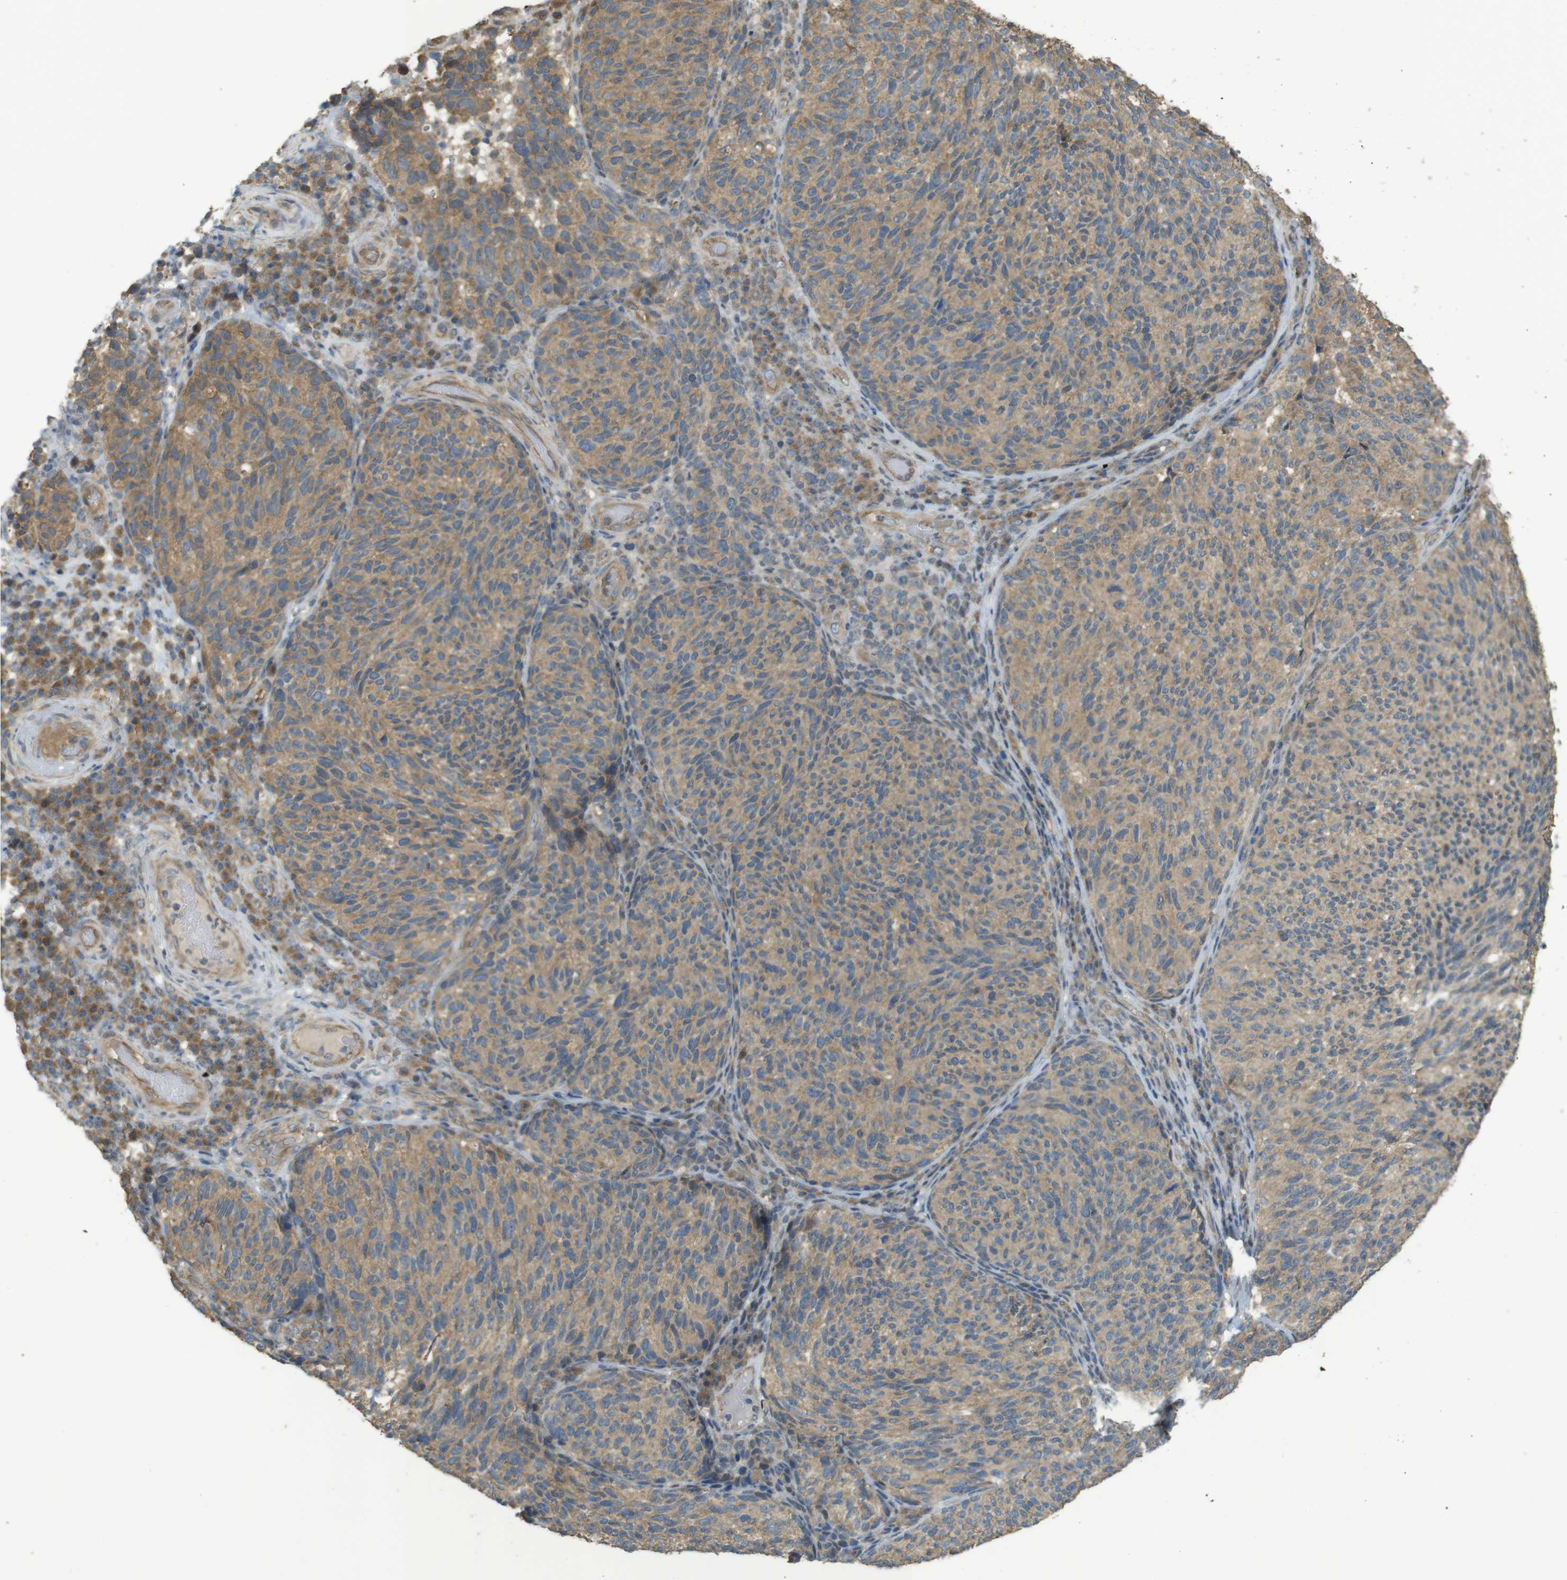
{"staining": {"intensity": "moderate", "quantity": ">75%", "location": "cytoplasmic/membranous"}, "tissue": "melanoma", "cell_type": "Tumor cells", "image_type": "cancer", "snomed": [{"axis": "morphology", "description": "Malignant melanoma, NOS"}, {"axis": "topography", "description": "Skin"}], "caption": "This is an image of immunohistochemistry (IHC) staining of malignant melanoma, which shows moderate staining in the cytoplasmic/membranous of tumor cells.", "gene": "ZDHHC20", "patient": {"sex": "female", "age": 73}}